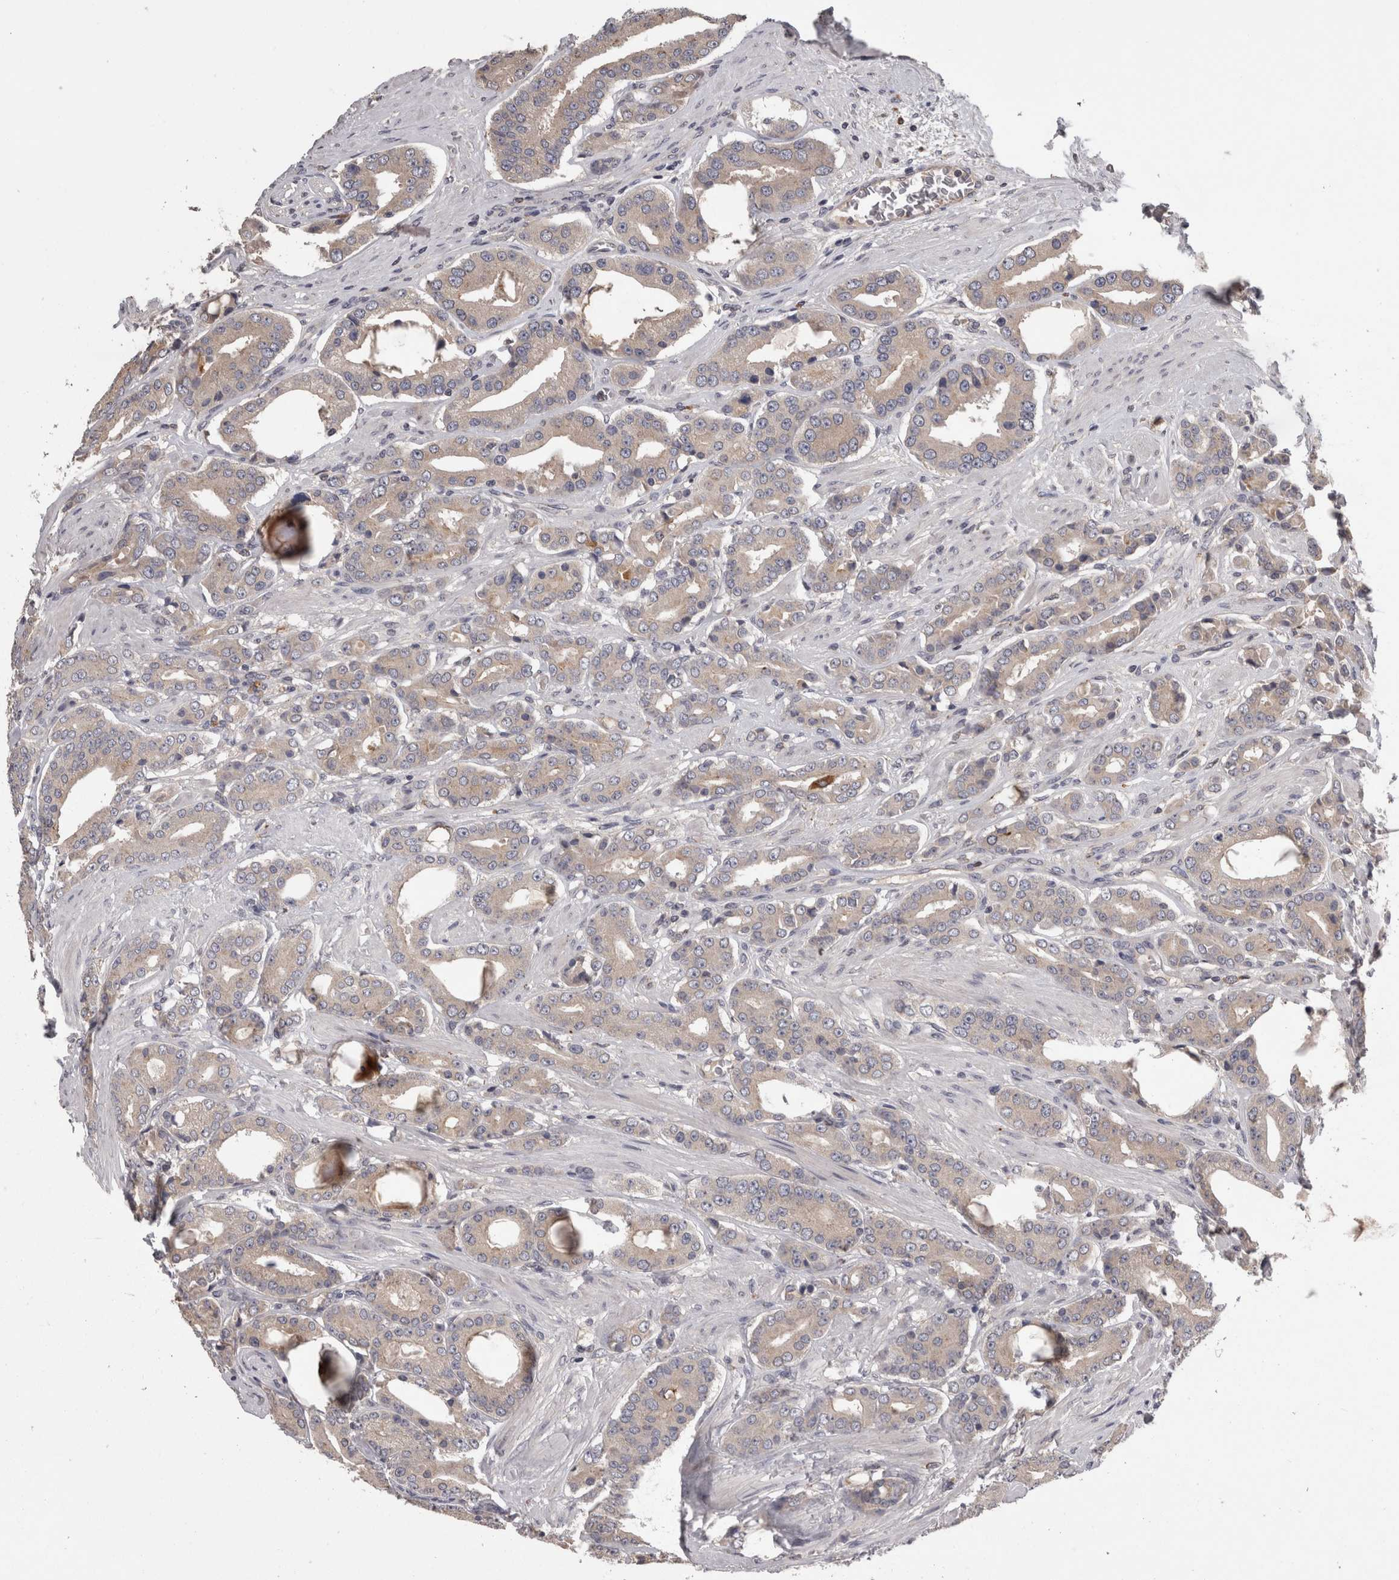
{"staining": {"intensity": "negative", "quantity": "none", "location": "none"}, "tissue": "prostate cancer", "cell_type": "Tumor cells", "image_type": "cancer", "snomed": [{"axis": "morphology", "description": "Adenocarcinoma, High grade"}, {"axis": "topography", "description": "Prostate"}], "caption": "This is a micrograph of IHC staining of prostate cancer, which shows no staining in tumor cells.", "gene": "PCM1", "patient": {"sex": "male", "age": 71}}